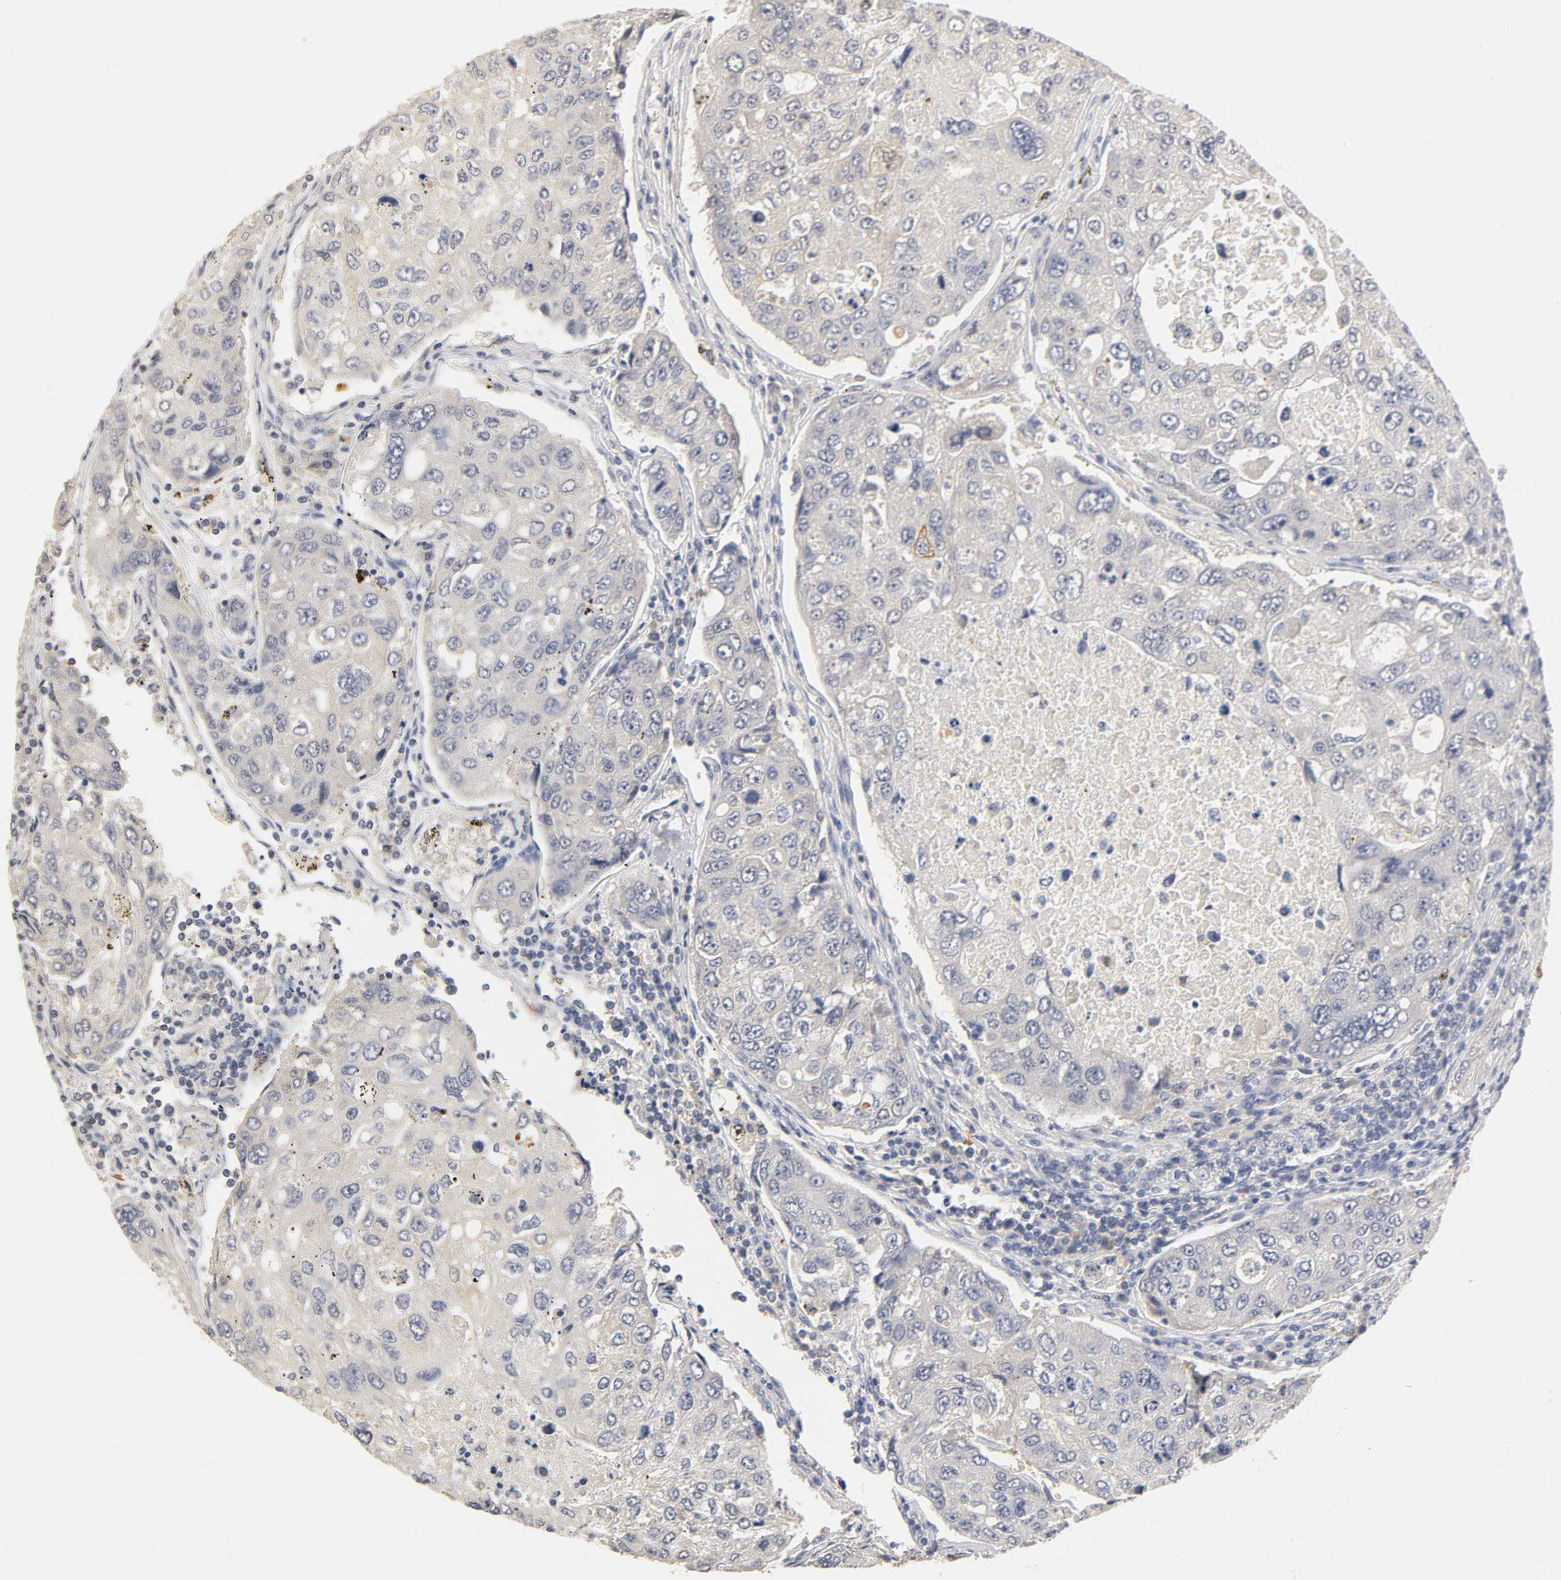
{"staining": {"intensity": "negative", "quantity": "none", "location": "none"}, "tissue": "urothelial cancer", "cell_type": "Tumor cells", "image_type": "cancer", "snomed": [{"axis": "morphology", "description": "Urothelial carcinoma, High grade"}, {"axis": "topography", "description": "Lymph node"}, {"axis": "topography", "description": "Urinary bladder"}], "caption": "This is an immunohistochemistry (IHC) photomicrograph of human urothelial cancer. There is no staining in tumor cells.", "gene": "OVOL1", "patient": {"sex": "male", "age": 51}}